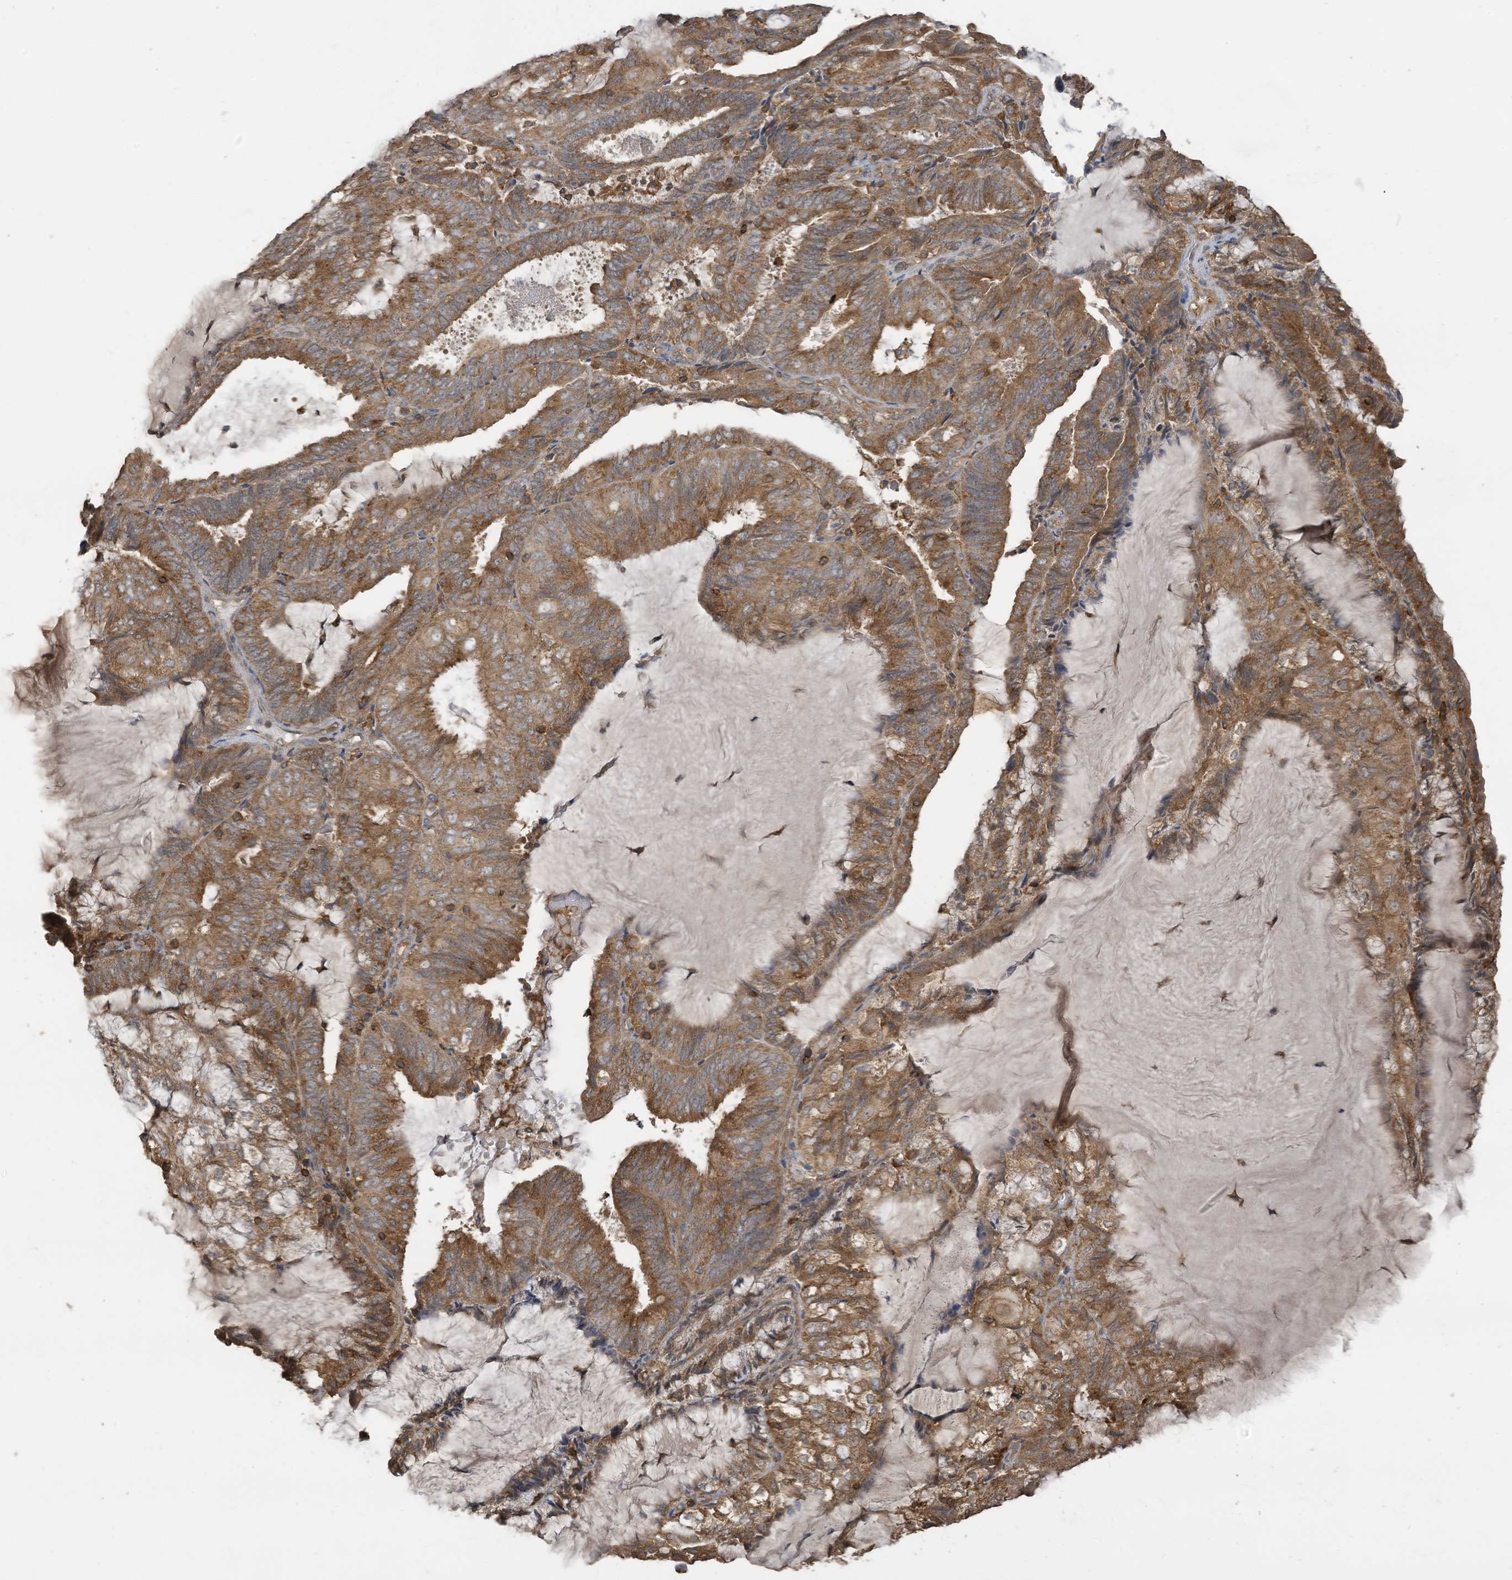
{"staining": {"intensity": "moderate", "quantity": ">75%", "location": "cytoplasmic/membranous"}, "tissue": "endometrial cancer", "cell_type": "Tumor cells", "image_type": "cancer", "snomed": [{"axis": "morphology", "description": "Adenocarcinoma, NOS"}, {"axis": "topography", "description": "Endometrium"}], "caption": "A brown stain shows moderate cytoplasmic/membranous staining of a protein in human endometrial adenocarcinoma tumor cells. Nuclei are stained in blue.", "gene": "COX10", "patient": {"sex": "female", "age": 81}}